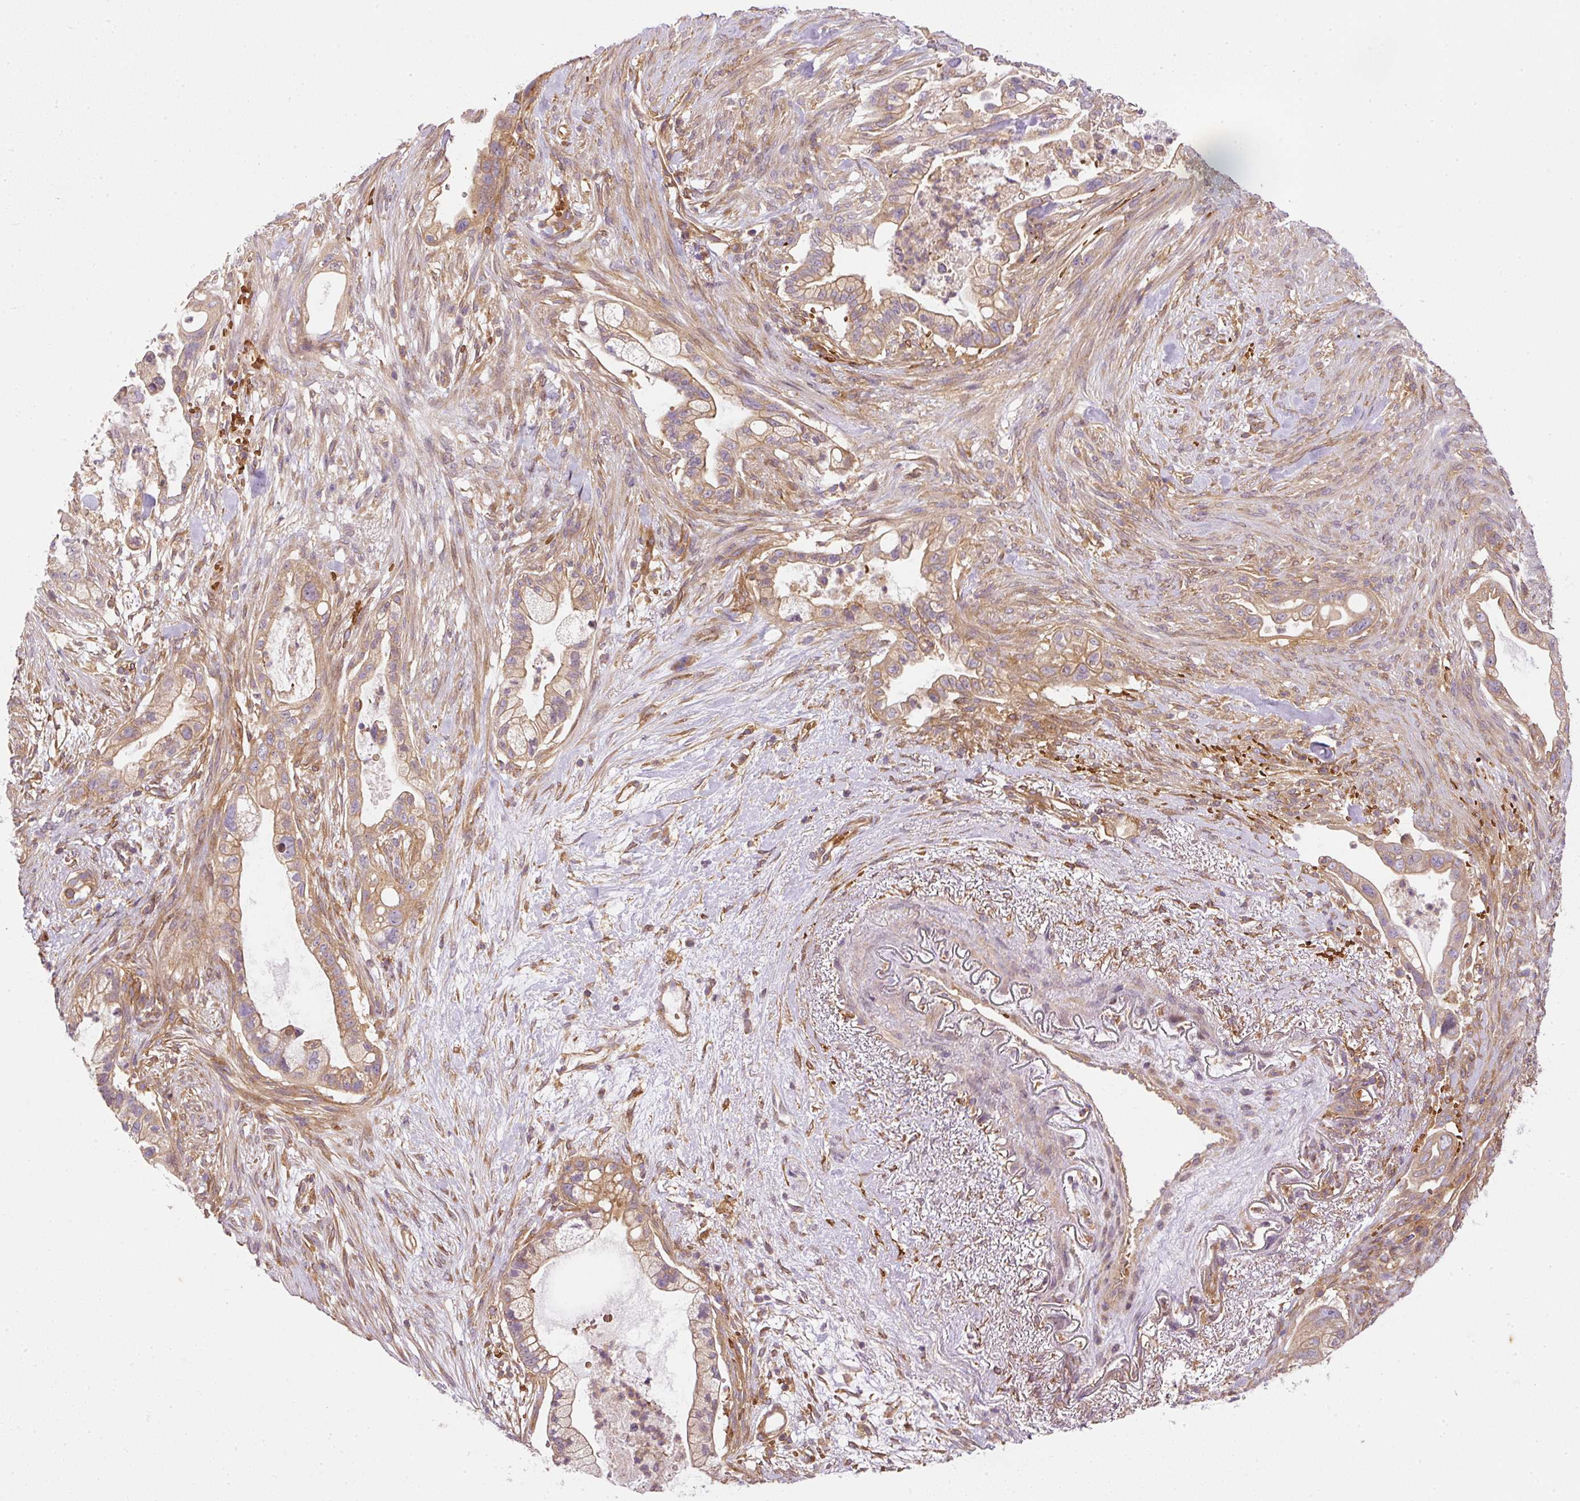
{"staining": {"intensity": "moderate", "quantity": ">75%", "location": "cytoplasmic/membranous"}, "tissue": "pancreatic cancer", "cell_type": "Tumor cells", "image_type": "cancer", "snomed": [{"axis": "morphology", "description": "Adenocarcinoma, NOS"}, {"axis": "topography", "description": "Pancreas"}], "caption": "Immunohistochemical staining of pancreatic adenocarcinoma reveals moderate cytoplasmic/membranous protein expression in approximately >75% of tumor cells.", "gene": "TBC1D2B", "patient": {"sex": "male", "age": 44}}